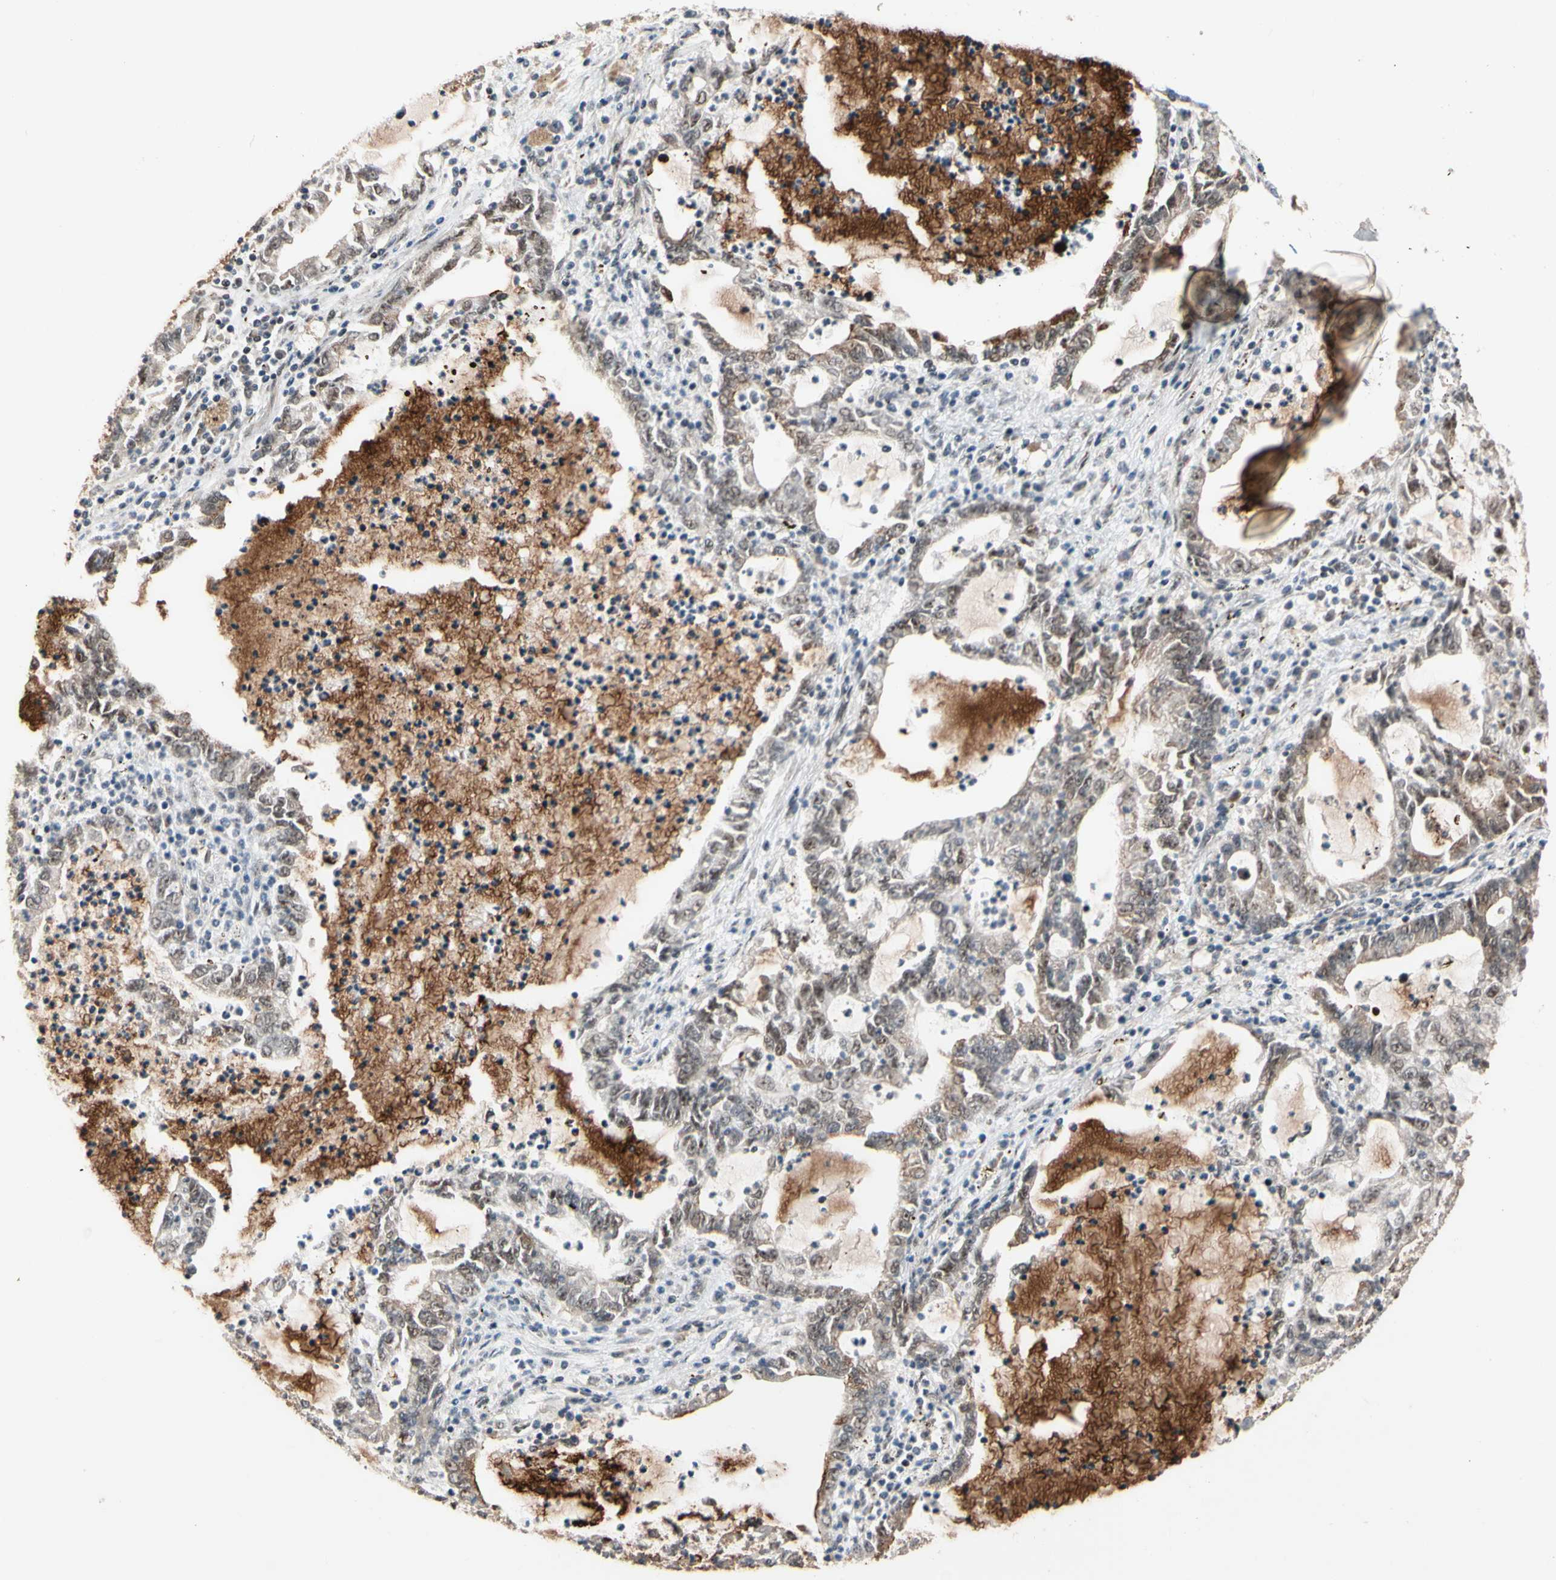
{"staining": {"intensity": "strong", "quantity": "25%-75%", "location": "cytoplasmic/membranous"}, "tissue": "lung cancer", "cell_type": "Tumor cells", "image_type": "cancer", "snomed": [{"axis": "morphology", "description": "Adenocarcinoma, NOS"}, {"axis": "topography", "description": "Lung"}], "caption": "Immunohistochemistry (IHC) (DAB) staining of adenocarcinoma (lung) displays strong cytoplasmic/membranous protein positivity in approximately 25%-75% of tumor cells.", "gene": "NGEF", "patient": {"sex": "female", "age": 51}}